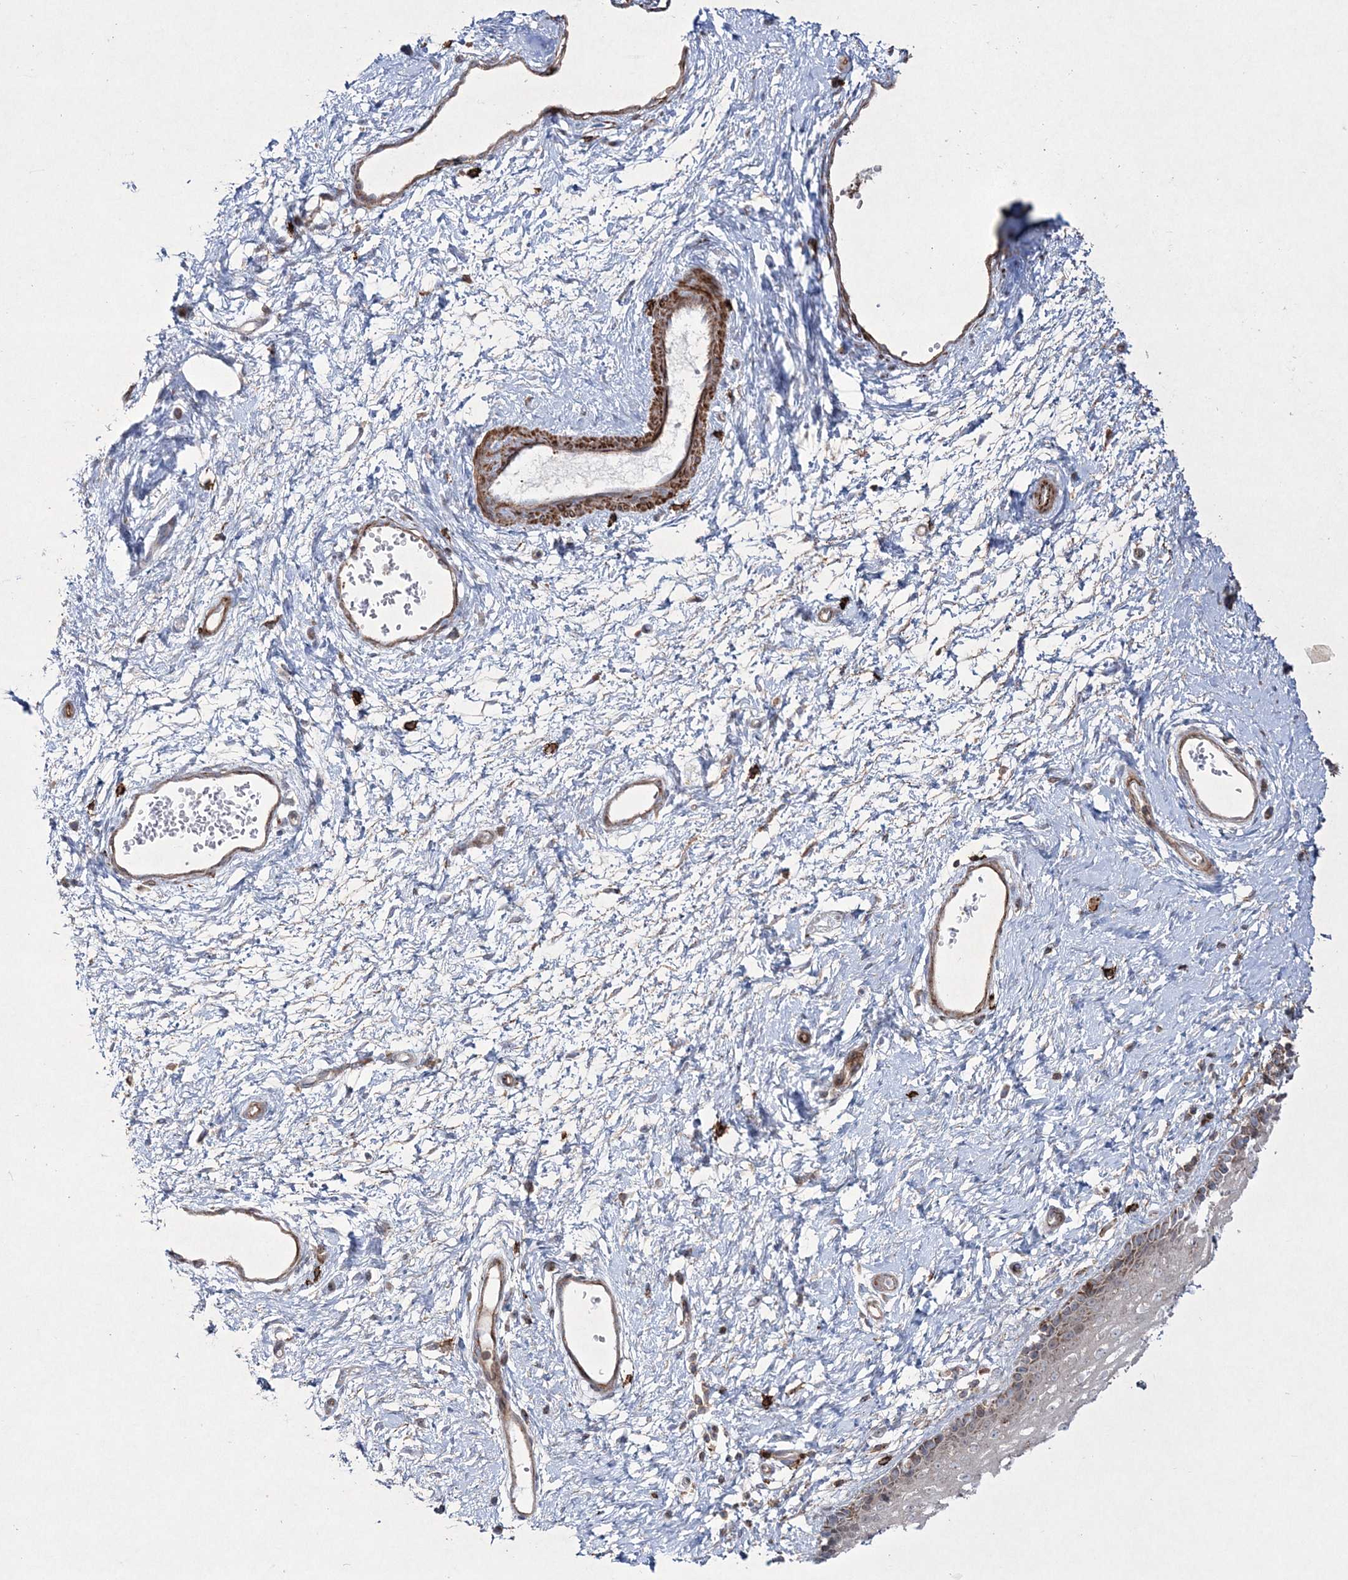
{"staining": {"intensity": "moderate", "quantity": "<25%", "location": "cytoplasmic/membranous"}, "tissue": "vagina", "cell_type": "Squamous epithelial cells", "image_type": "normal", "snomed": [{"axis": "morphology", "description": "Normal tissue, NOS"}, {"axis": "topography", "description": "Vagina"}], "caption": "This image shows IHC staining of benign vagina, with low moderate cytoplasmic/membranous staining in approximately <25% of squamous epithelial cells.", "gene": "RICTOR", "patient": {"sex": "female", "age": 46}}